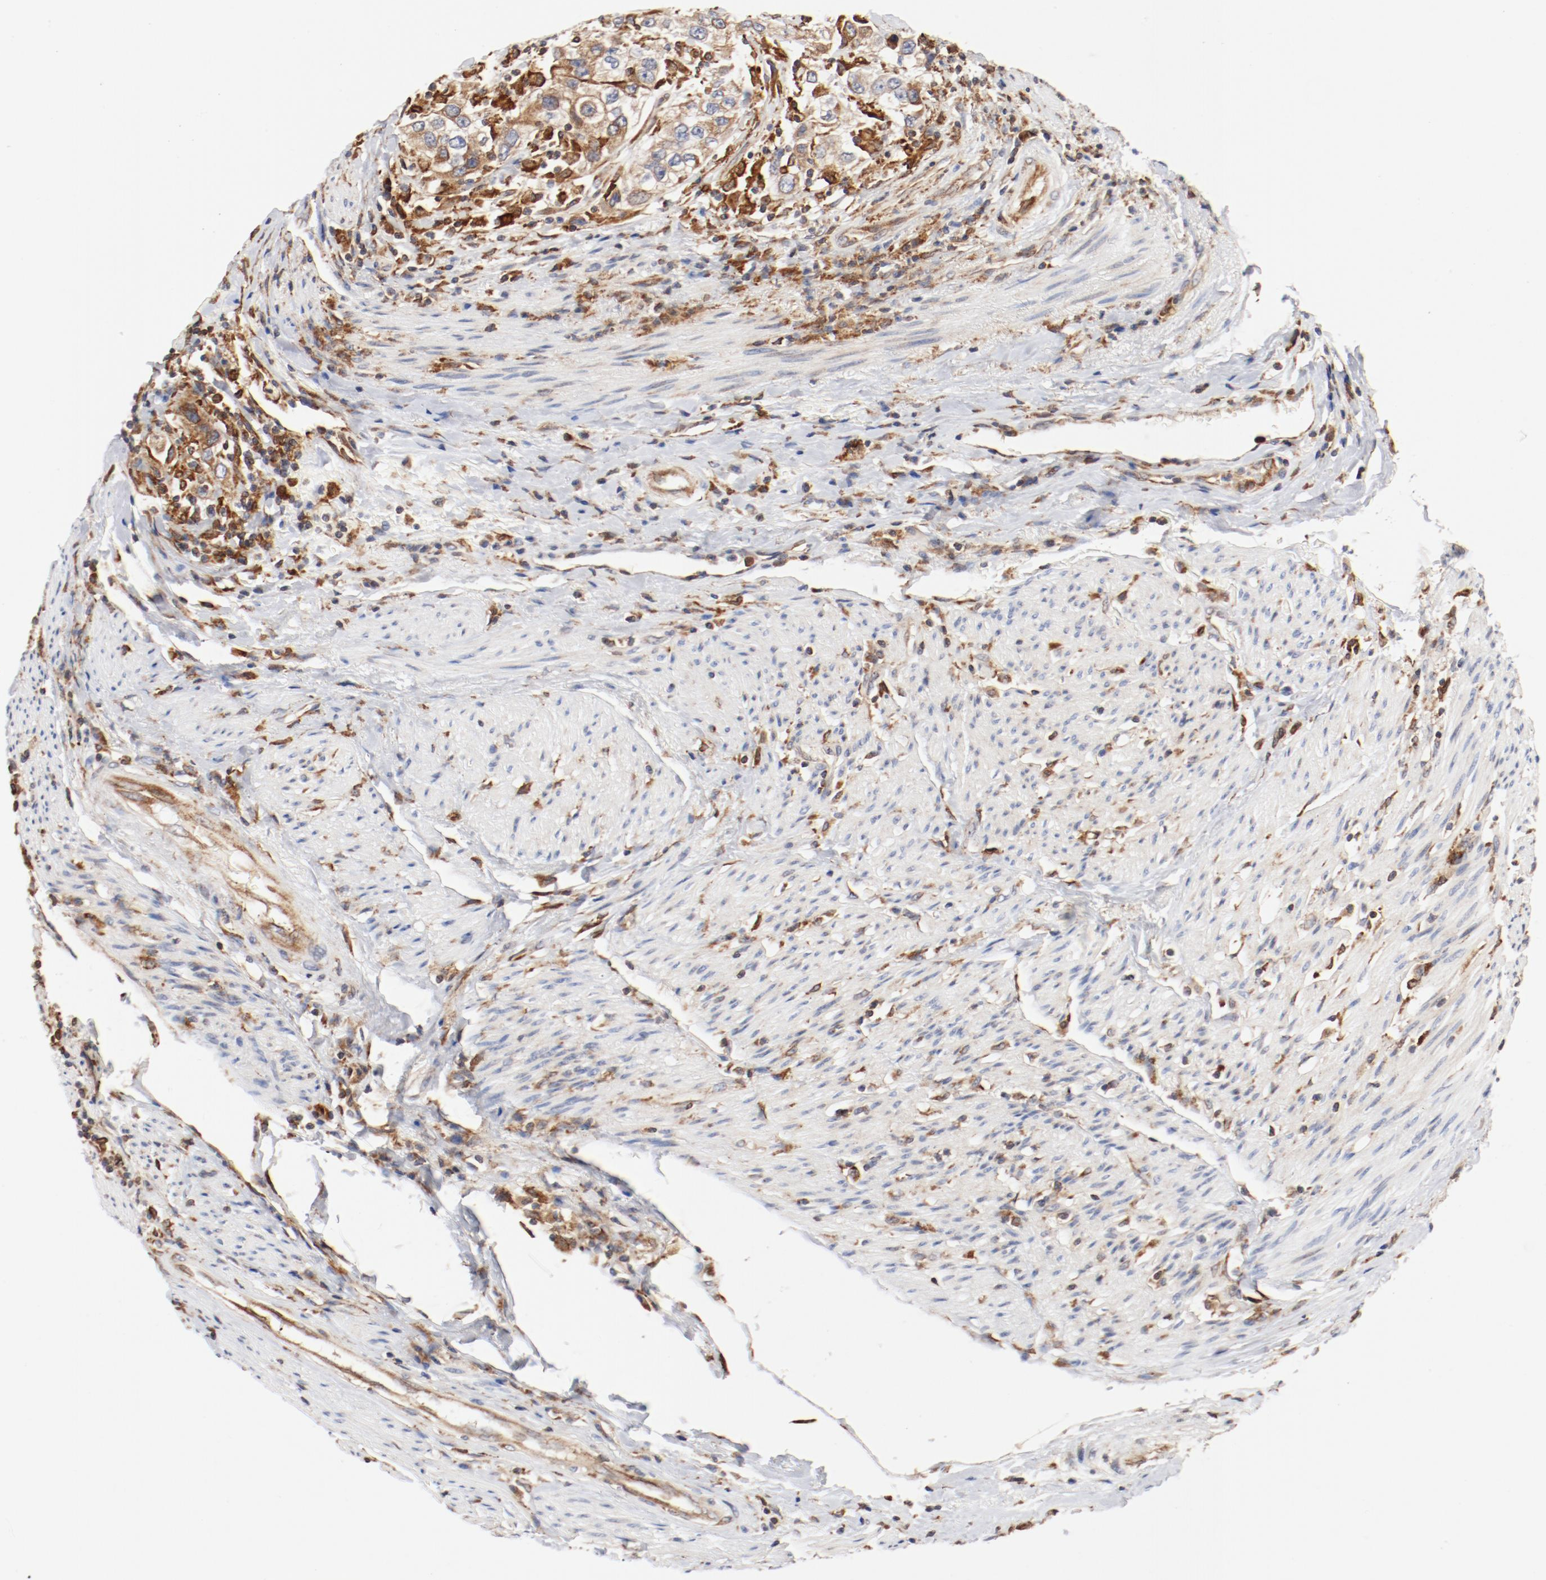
{"staining": {"intensity": "moderate", "quantity": ">75%", "location": "cytoplasmic/membranous"}, "tissue": "urothelial cancer", "cell_type": "Tumor cells", "image_type": "cancer", "snomed": [{"axis": "morphology", "description": "Urothelial carcinoma, High grade"}, {"axis": "topography", "description": "Urinary bladder"}], "caption": "A brown stain highlights moderate cytoplasmic/membranous staining of a protein in human urothelial cancer tumor cells.", "gene": "PDPK1", "patient": {"sex": "female", "age": 80}}